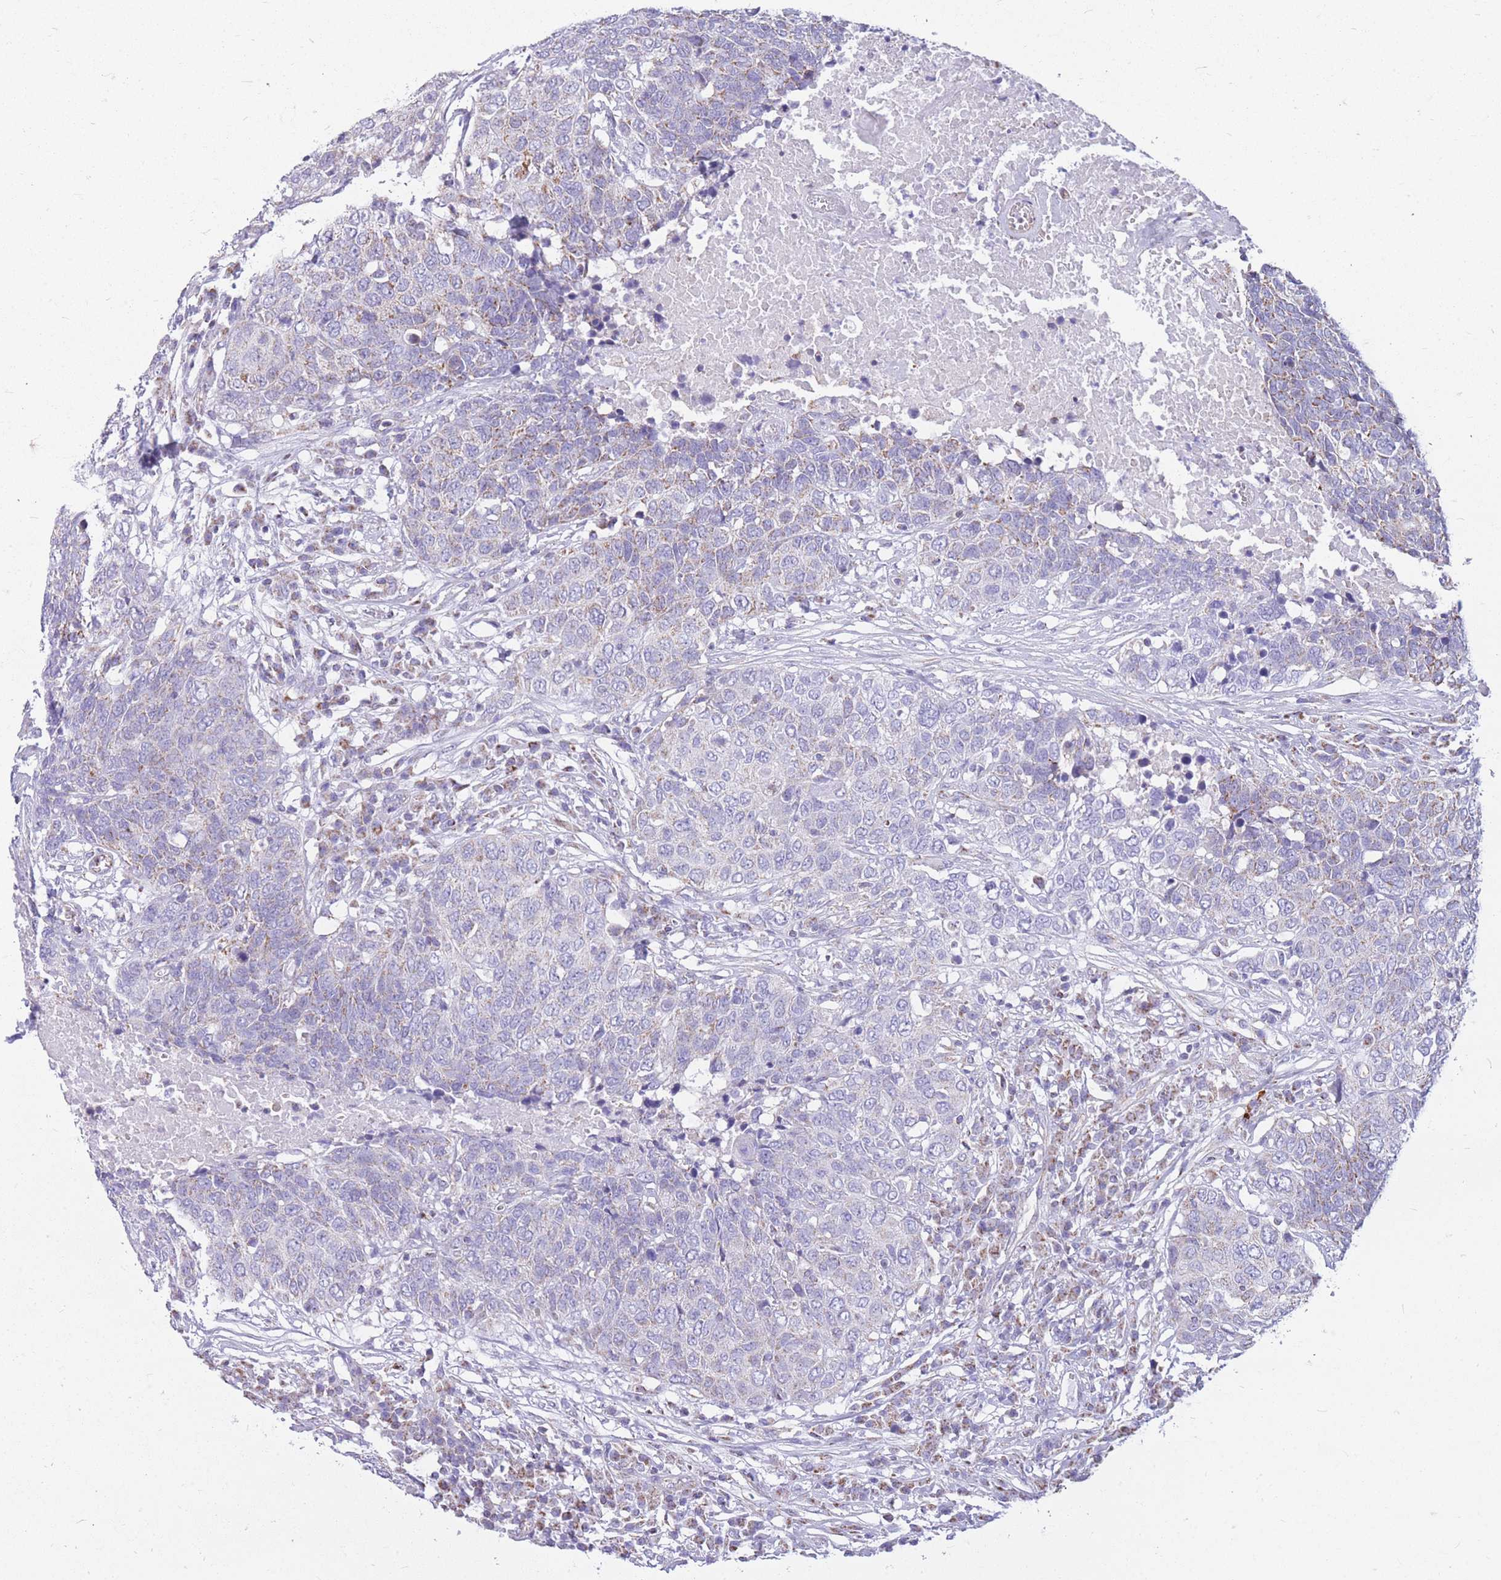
{"staining": {"intensity": "weak", "quantity": "<25%", "location": "cytoplasmic/membranous"}, "tissue": "head and neck cancer", "cell_type": "Tumor cells", "image_type": "cancer", "snomed": [{"axis": "morphology", "description": "Squamous cell carcinoma, NOS"}, {"axis": "topography", "description": "Head-Neck"}], "caption": "Tumor cells show no significant staining in head and neck cancer (squamous cell carcinoma).", "gene": "PCSK1", "patient": {"sex": "male", "age": 66}}